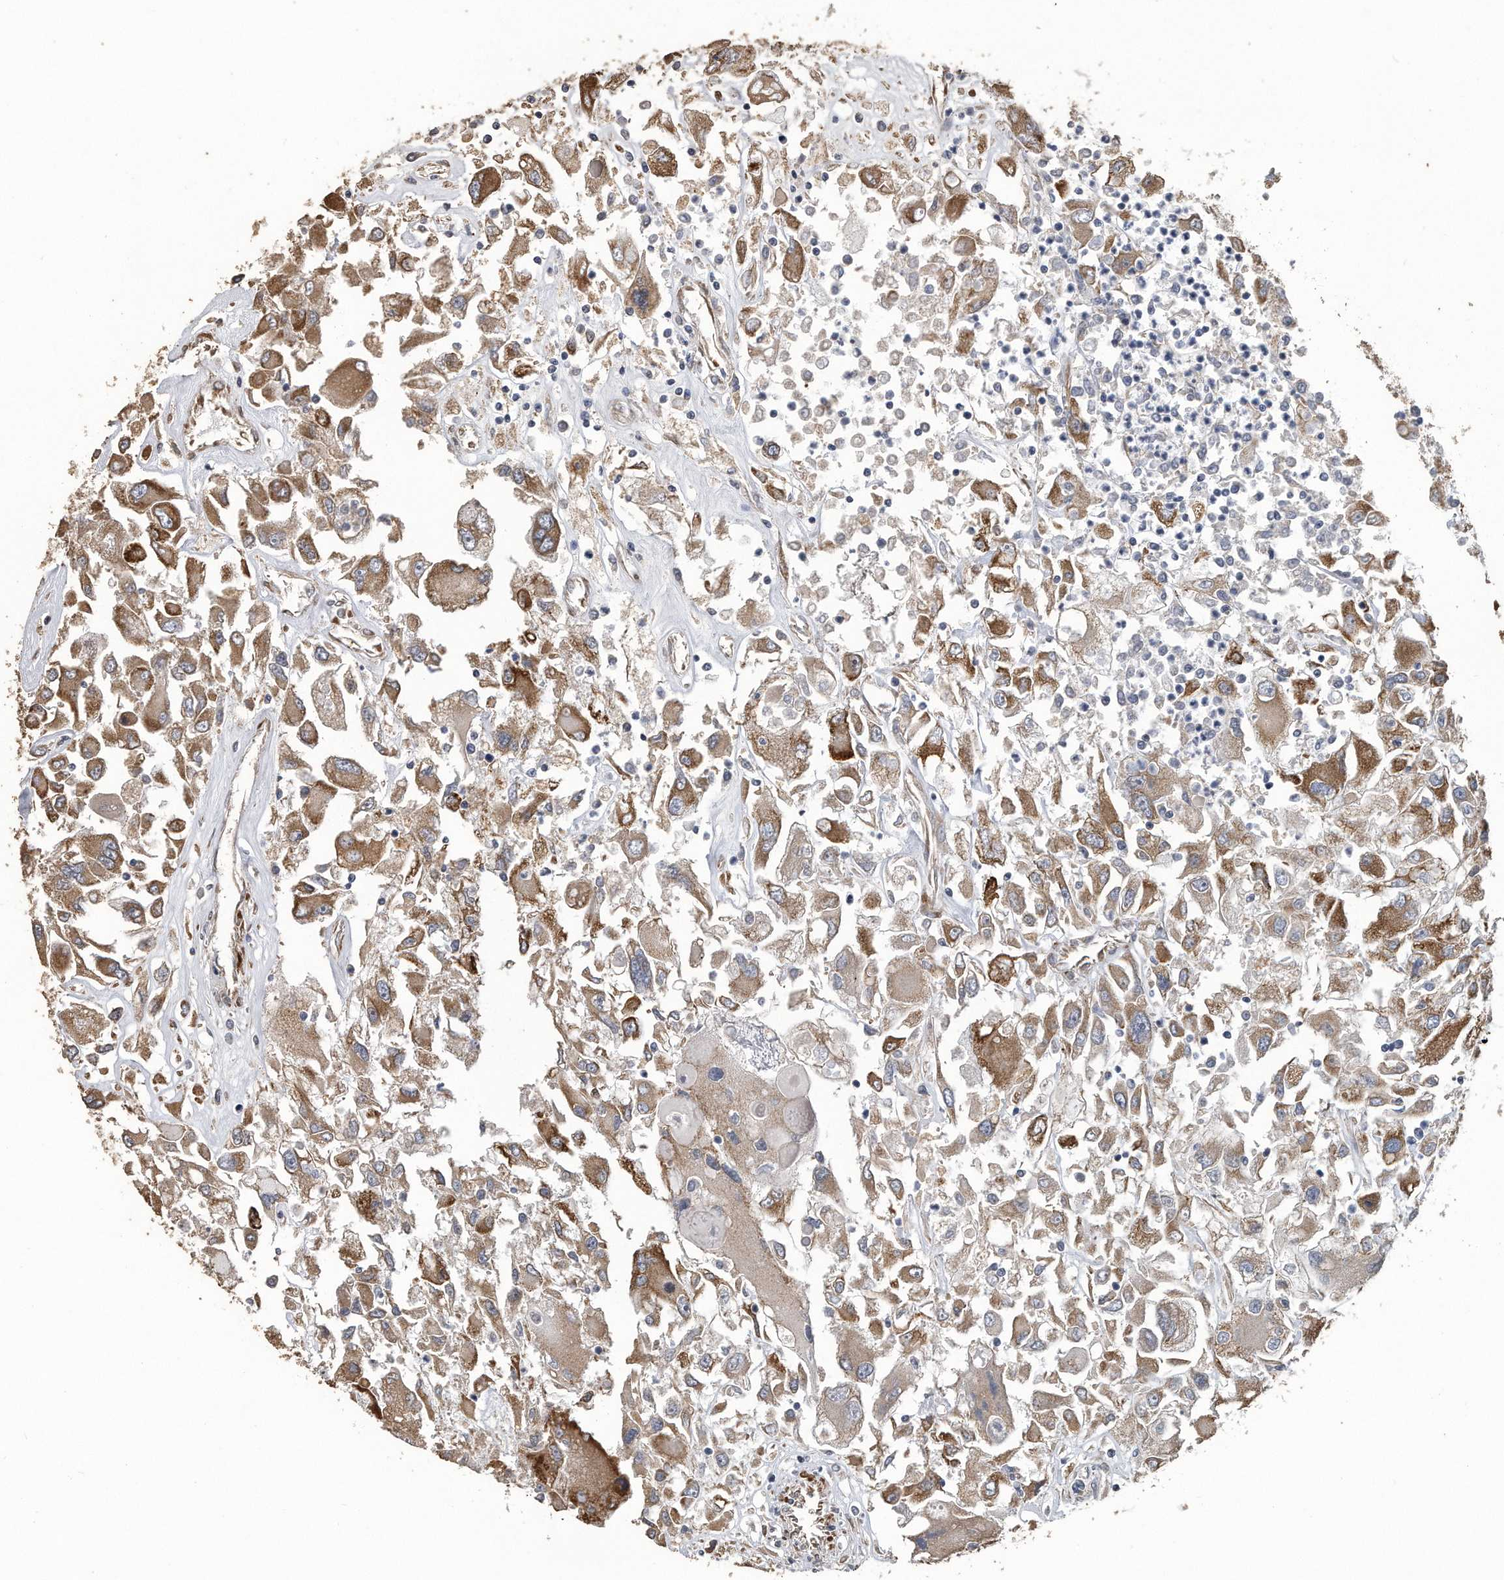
{"staining": {"intensity": "moderate", "quantity": ">75%", "location": "cytoplasmic/membranous"}, "tissue": "renal cancer", "cell_type": "Tumor cells", "image_type": "cancer", "snomed": [{"axis": "morphology", "description": "Adenocarcinoma, NOS"}, {"axis": "topography", "description": "Kidney"}], "caption": "Renal cancer (adenocarcinoma) stained with DAB immunohistochemistry displays medium levels of moderate cytoplasmic/membranous positivity in about >75% of tumor cells. (Stains: DAB in brown, nuclei in blue, Microscopy: brightfield microscopy at high magnification).", "gene": "PCLO", "patient": {"sex": "female", "age": 52}}